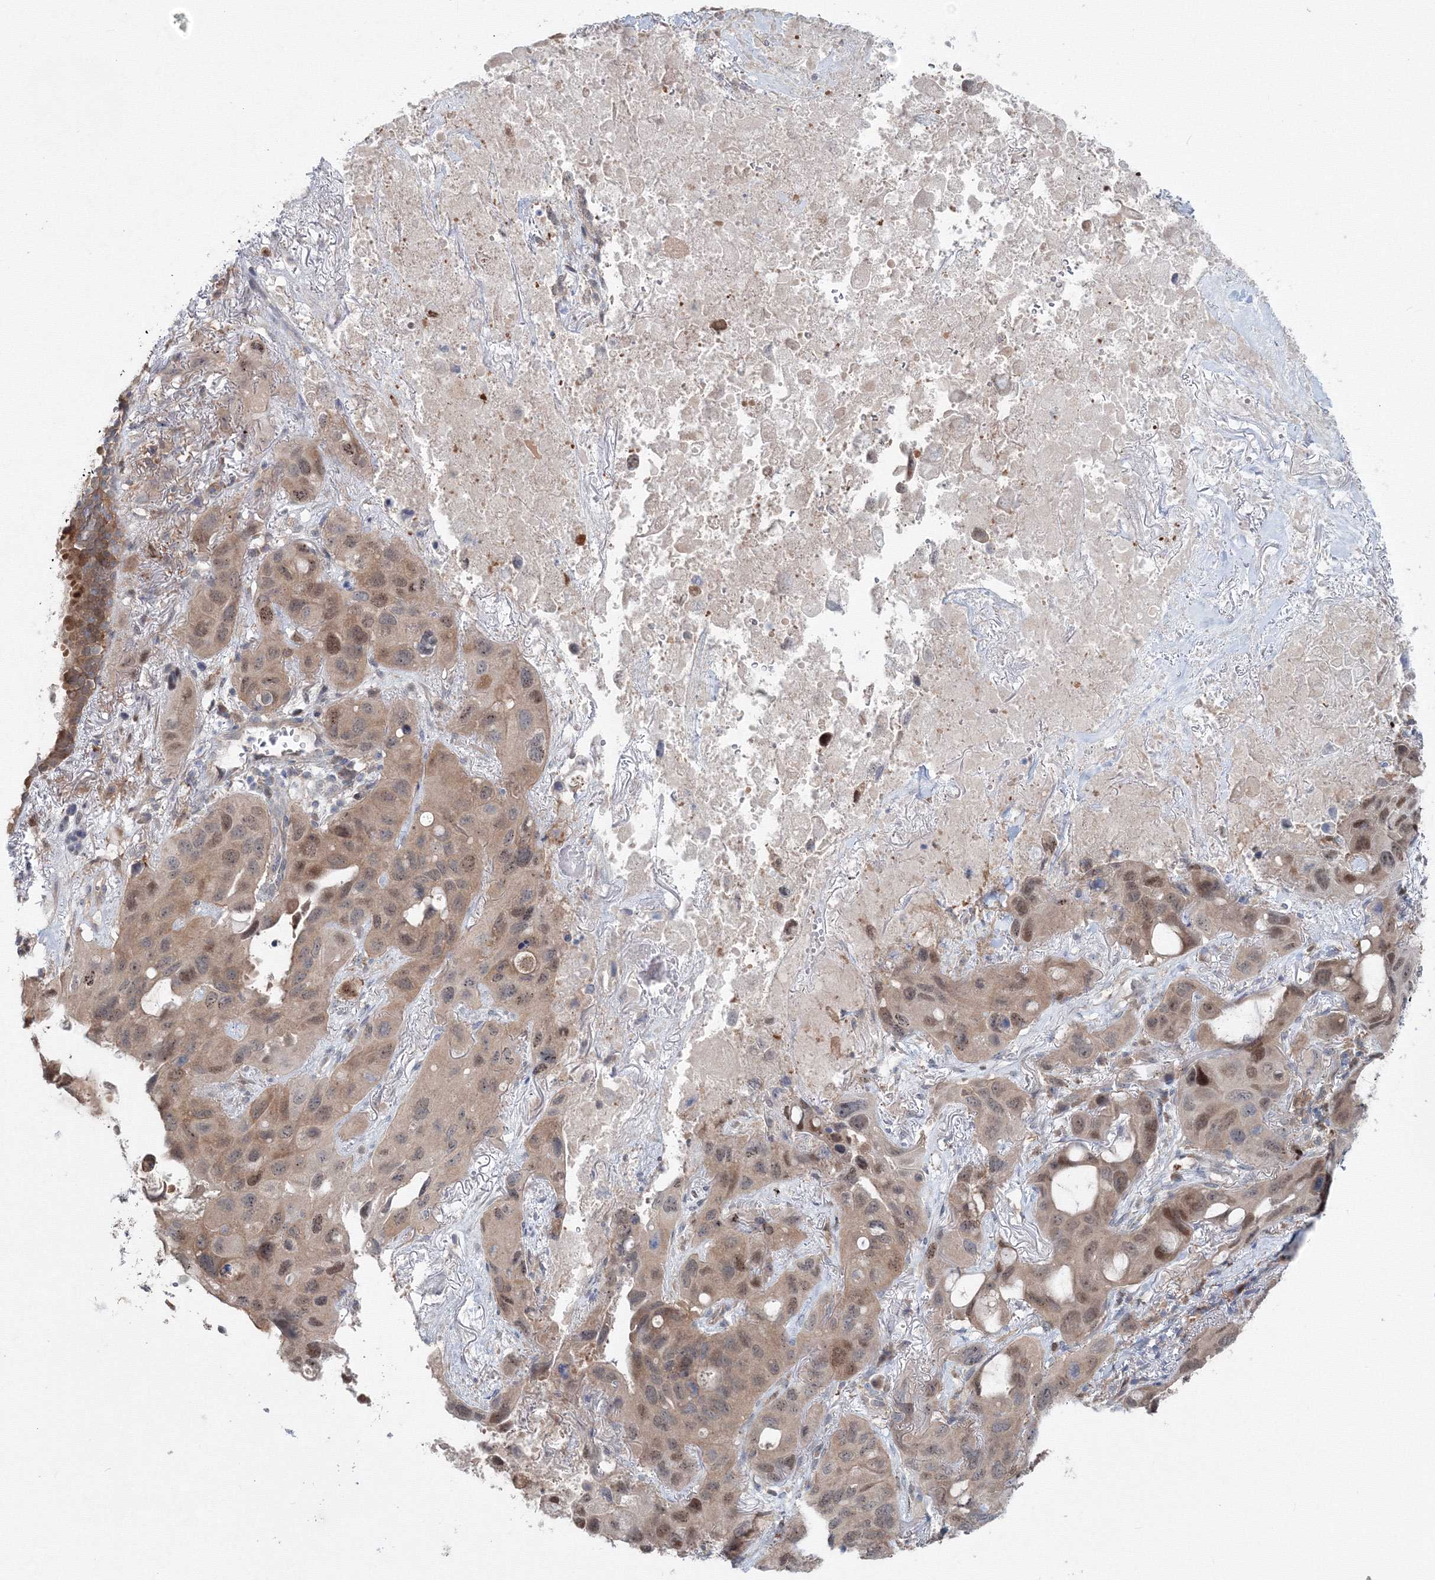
{"staining": {"intensity": "weak", "quantity": ">75%", "location": "cytoplasmic/membranous,nuclear"}, "tissue": "lung cancer", "cell_type": "Tumor cells", "image_type": "cancer", "snomed": [{"axis": "morphology", "description": "Squamous cell carcinoma, NOS"}, {"axis": "topography", "description": "Lung"}], "caption": "Tumor cells reveal low levels of weak cytoplasmic/membranous and nuclear staining in about >75% of cells in human squamous cell carcinoma (lung).", "gene": "MKRN2", "patient": {"sex": "female", "age": 73}}